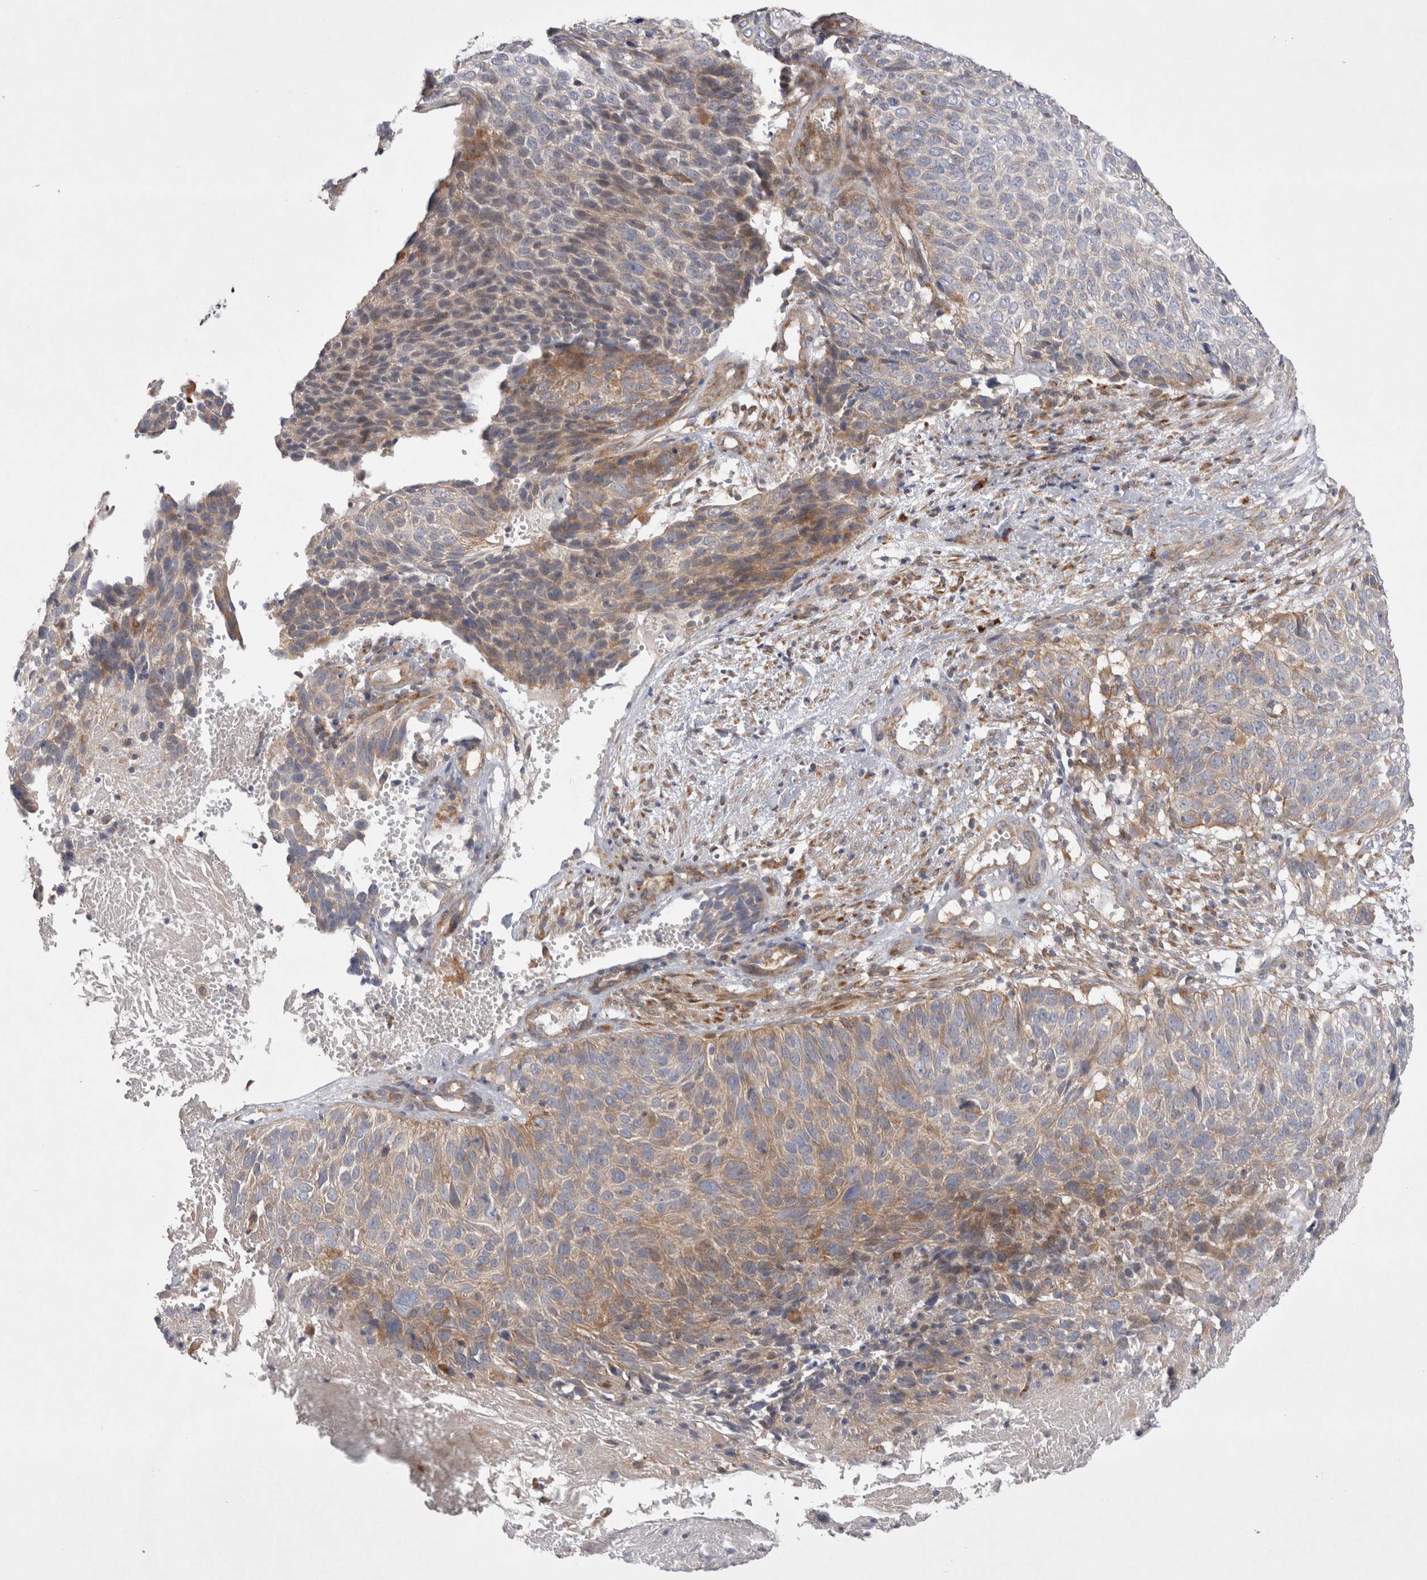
{"staining": {"intensity": "moderate", "quantity": "25%-75%", "location": "cytoplasmic/membranous"}, "tissue": "cervical cancer", "cell_type": "Tumor cells", "image_type": "cancer", "snomed": [{"axis": "morphology", "description": "Squamous cell carcinoma, NOS"}, {"axis": "topography", "description": "Cervix"}], "caption": "Tumor cells exhibit moderate cytoplasmic/membranous expression in about 25%-75% of cells in cervical cancer (squamous cell carcinoma).", "gene": "TBC1D16", "patient": {"sex": "female", "age": 74}}